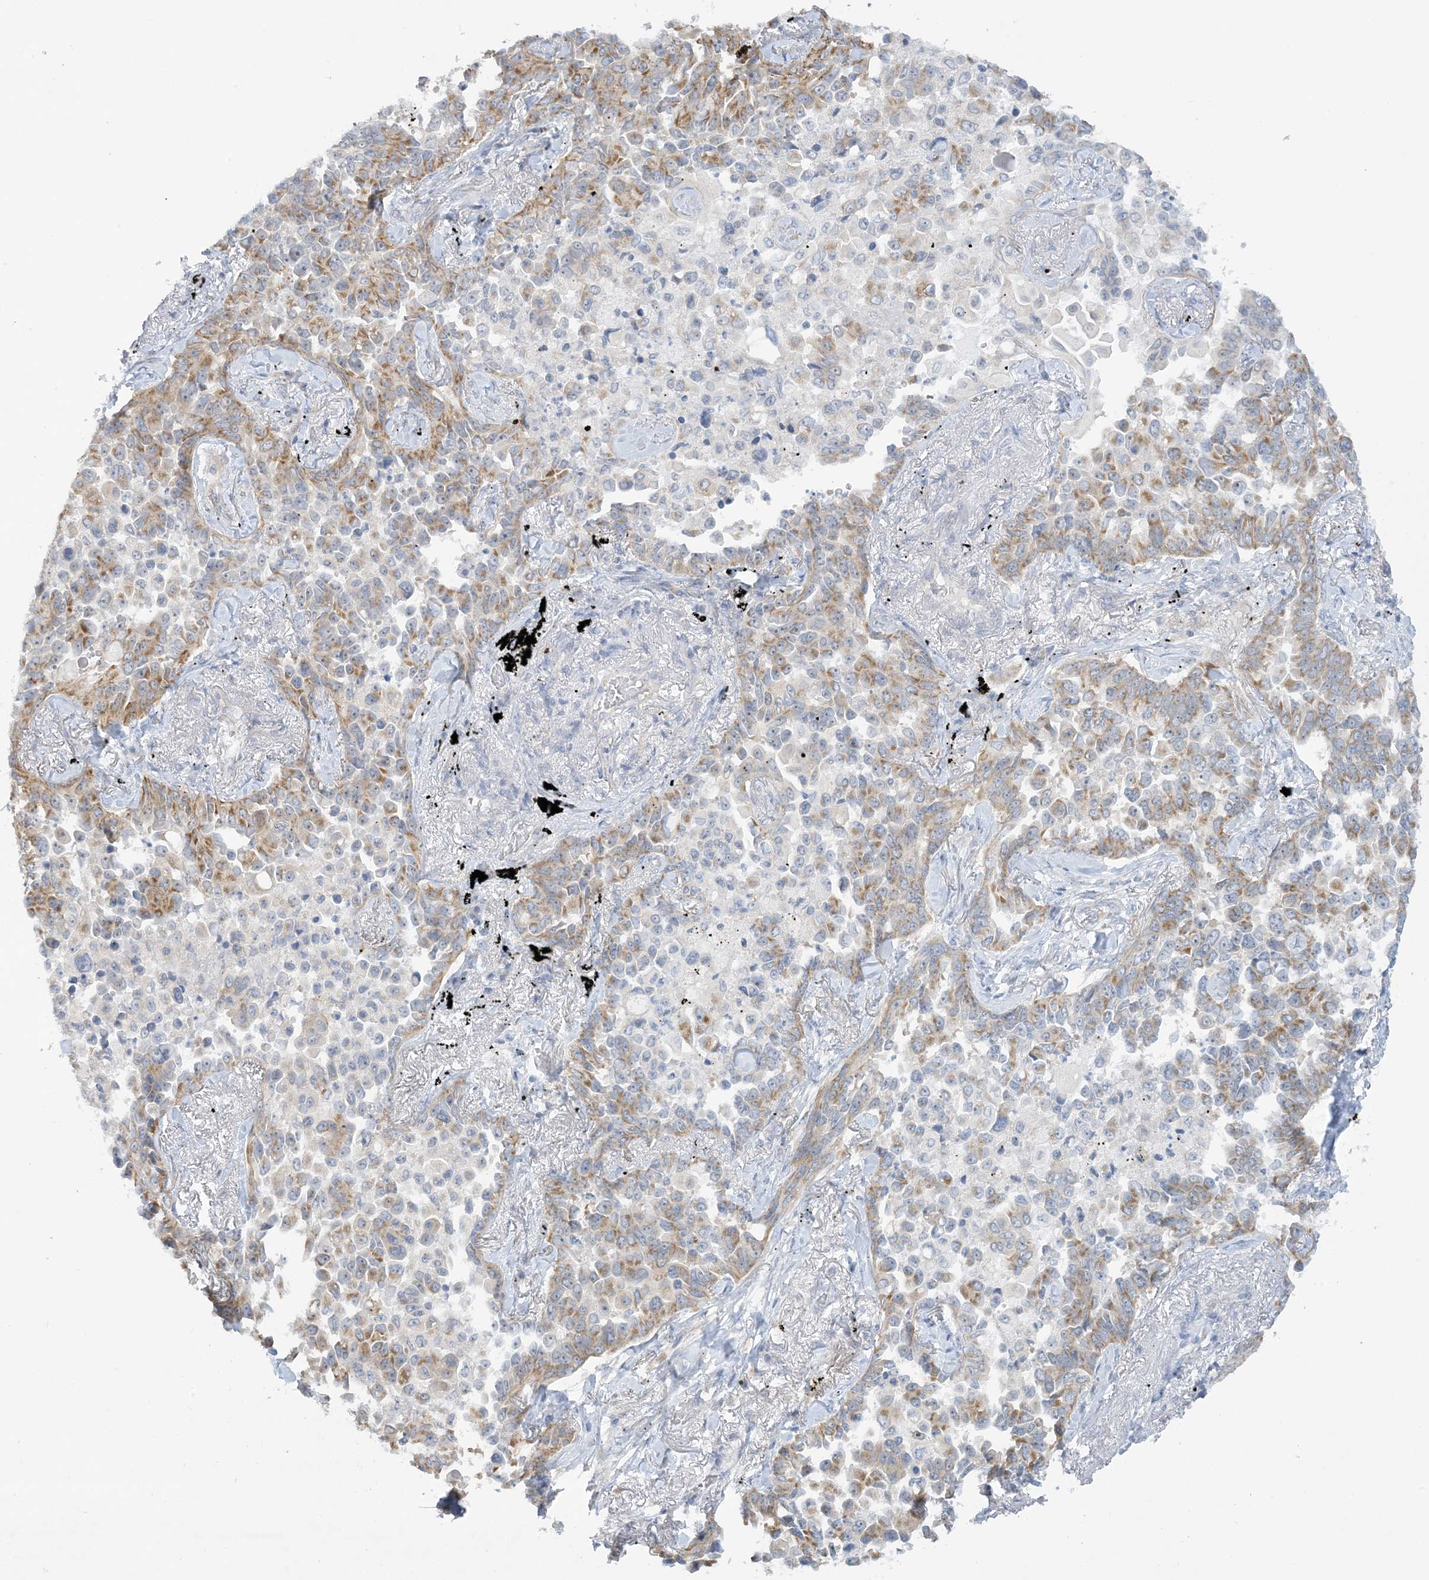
{"staining": {"intensity": "moderate", "quantity": "25%-75%", "location": "cytoplasmic/membranous"}, "tissue": "lung cancer", "cell_type": "Tumor cells", "image_type": "cancer", "snomed": [{"axis": "morphology", "description": "Adenocarcinoma, NOS"}, {"axis": "topography", "description": "Lung"}], "caption": "Lung cancer (adenocarcinoma) stained with IHC exhibits moderate cytoplasmic/membranous expression in about 25%-75% of tumor cells.", "gene": "MRPS18A", "patient": {"sex": "female", "age": 67}}